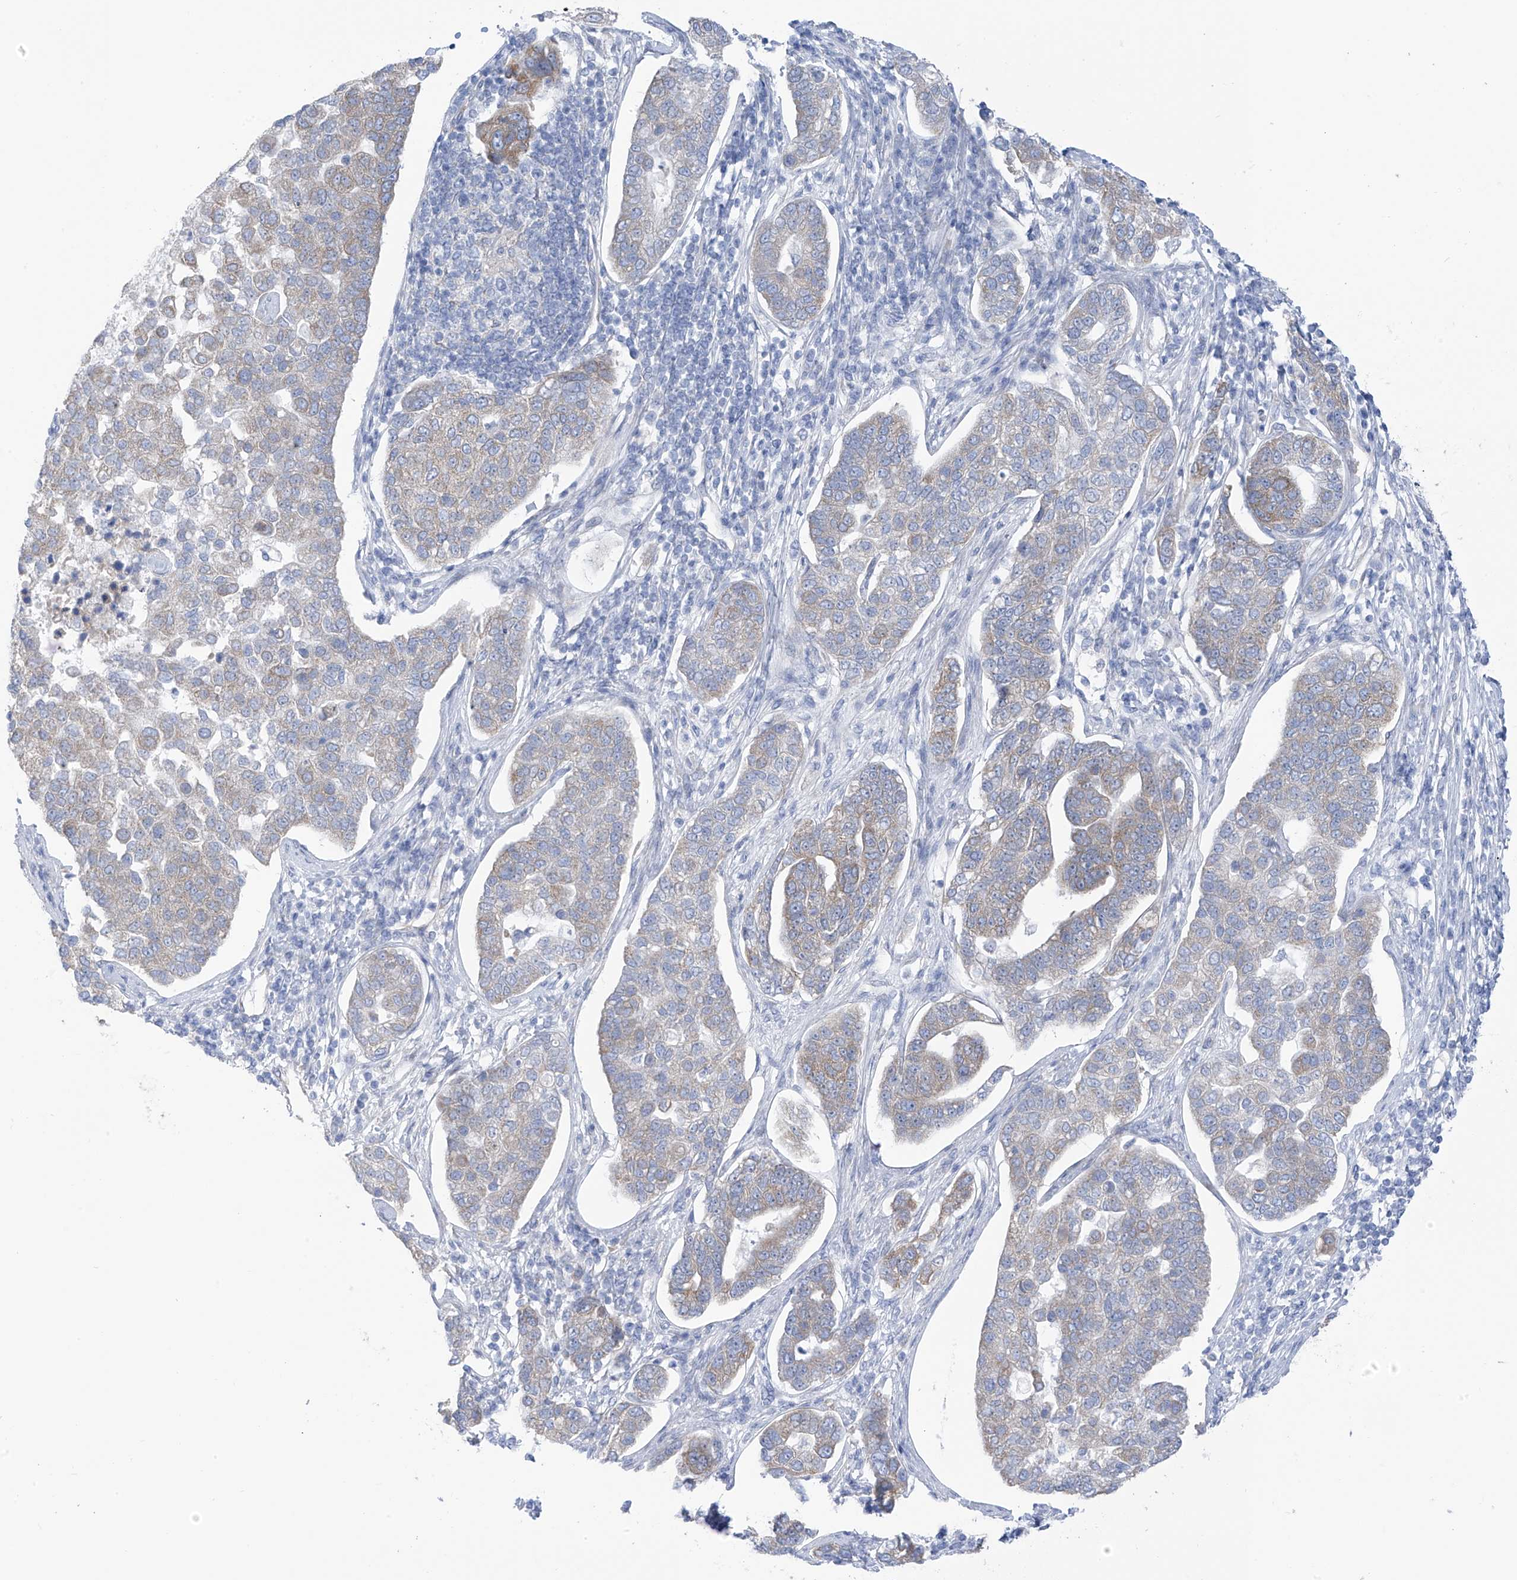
{"staining": {"intensity": "weak", "quantity": "<25%", "location": "cytoplasmic/membranous"}, "tissue": "pancreatic cancer", "cell_type": "Tumor cells", "image_type": "cancer", "snomed": [{"axis": "morphology", "description": "Adenocarcinoma, NOS"}, {"axis": "topography", "description": "Pancreas"}], "caption": "Immunohistochemistry (IHC) of human adenocarcinoma (pancreatic) reveals no positivity in tumor cells.", "gene": "RCN2", "patient": {"sex": "female", "age": 61}}